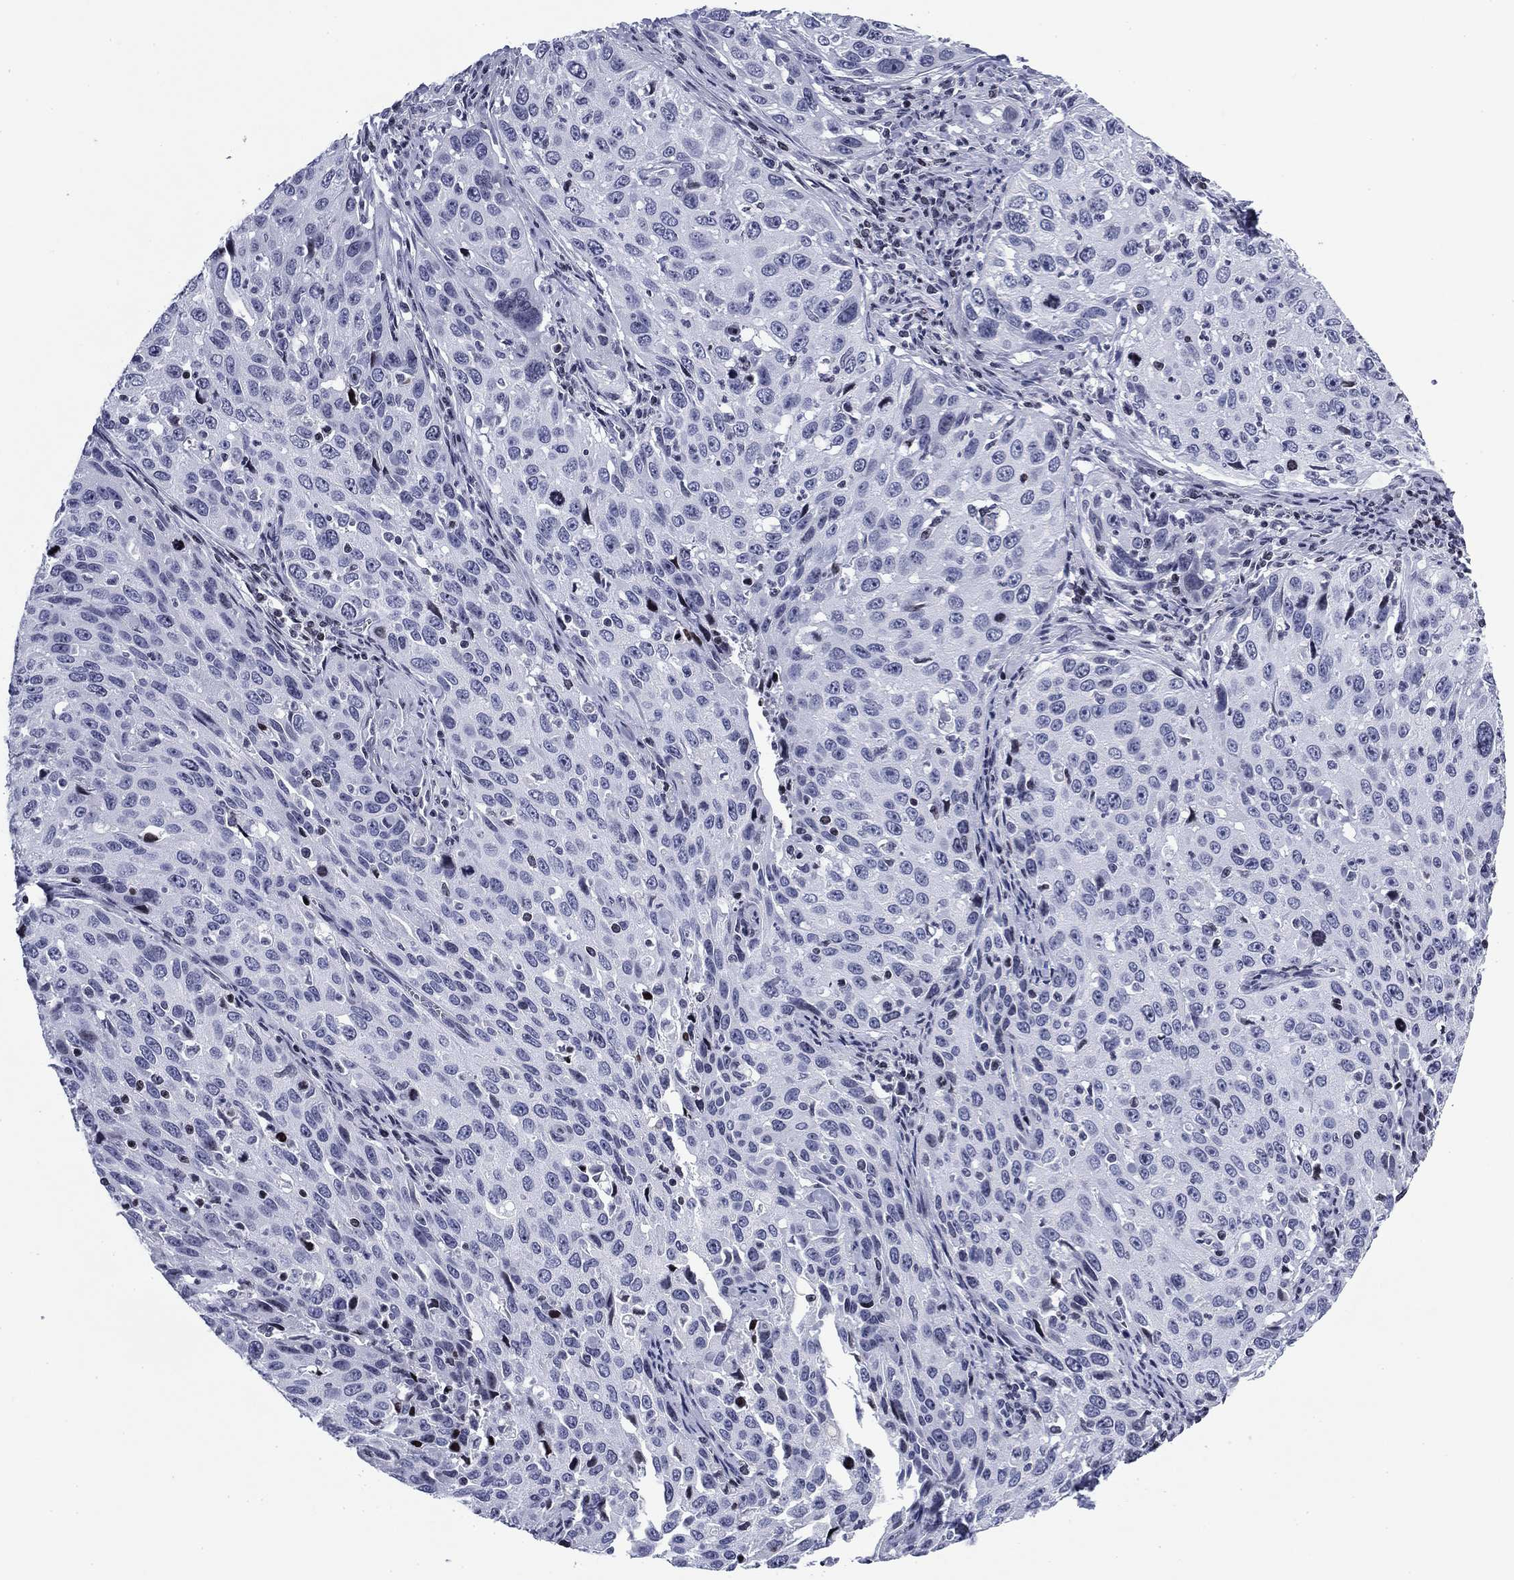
{"staining": {"intensity": "negative", "quantity": "none", "location": "none"}, "tissue": "cervical cancer", "cell_type": "Tumor cells", "image_type": "cancer", "snomed": [{"axis": "morphology", "description": "Squamous cell carcinoma, NOS"}, {"axis": "topography", "description": "Cervix"}], "caption": "Cervical squamous cell carcinoma was stained to show a protein in brown. There is no significant expression in tumor cells.", "gene": "CCDC144A", "patient": {"sex": "female", "age": 26}}